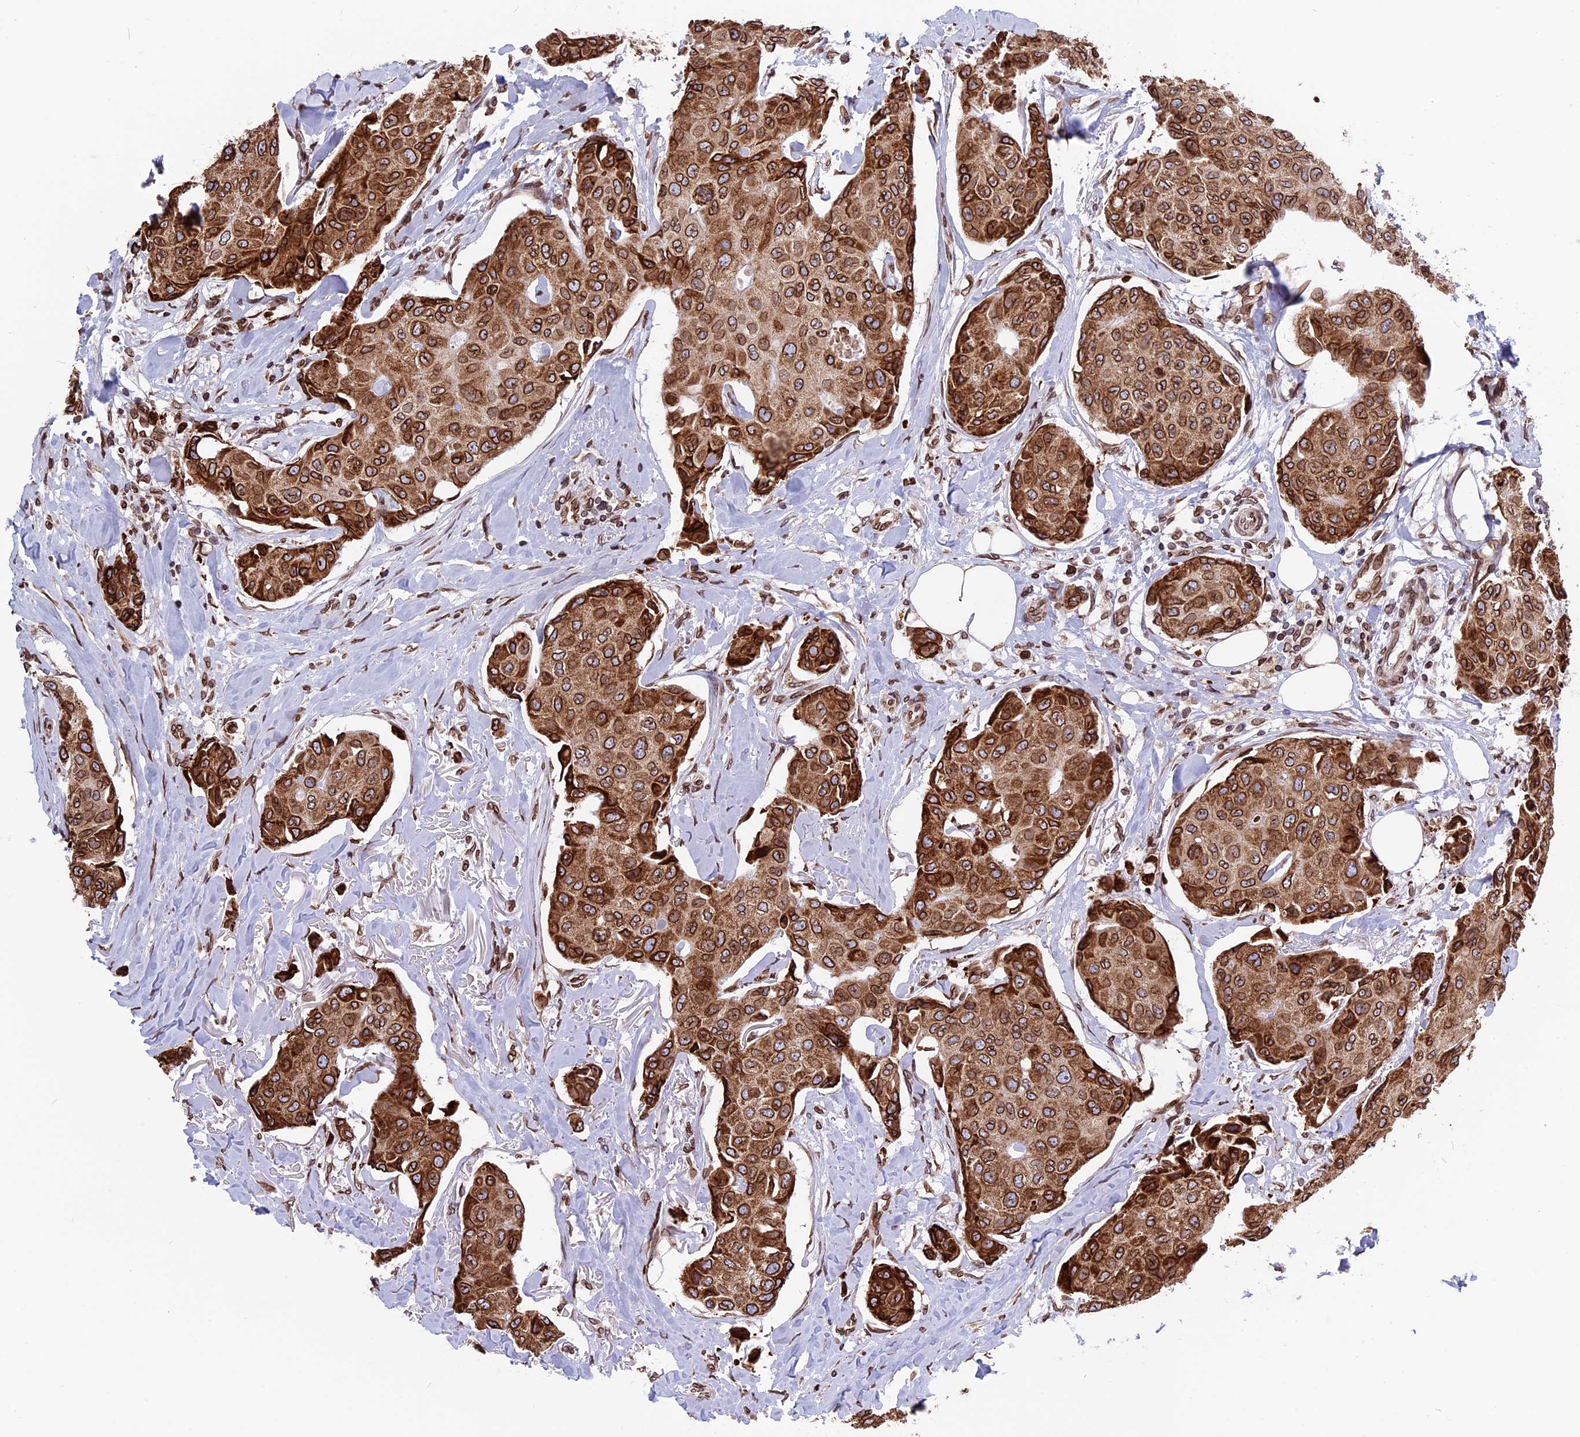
{"staining": {"intensity": "strong", "quantity": ">75%", "location": "cytoplasmic/membranous,nuclear"}, "tissue": "breast cancer", "cell_type": "Tumor cells", "image_type": "cancer", "snomed": [{"axis": "morphology", "description": "Duct carcinoma"}, {"axis": "topography", "description": "Breast"}], "caption": "Breast cancer was stained to show a protein in brown. There is high levels of strong cytoplasmic/membranous and nuclear expression in approximately >75% of tumor cells.", "gene": "PTCHD4", "patient": {"sex": "female", "age": 80}}